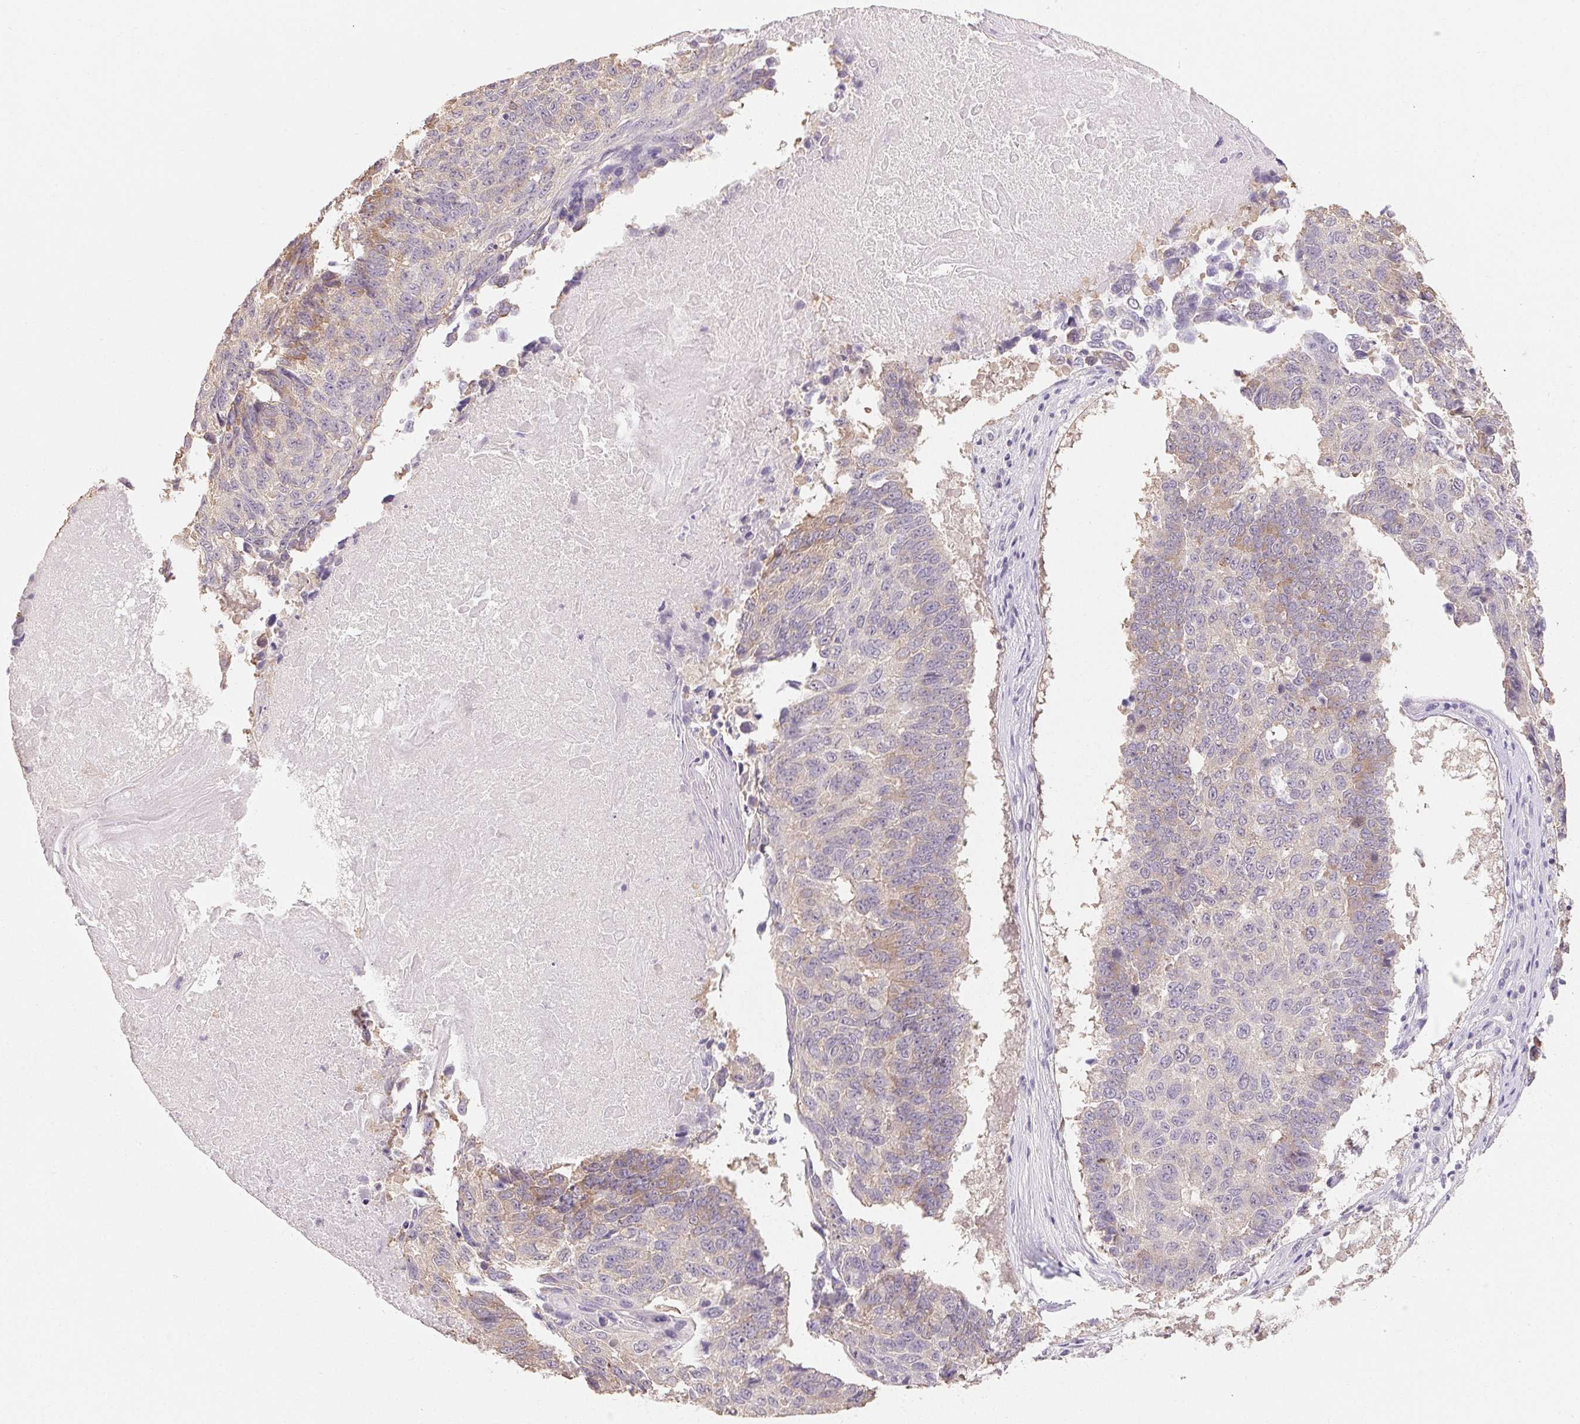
{"staining": {"intensity": "weak", "quantity": "25%-75%", "location": "cytoplasmic/membranous"}, "tissue": "lung cancer", "cell_type": "Tumor cells", "image_type": "cancer", "snomed": [{"axis": "morphology", "description": "Squamous cell carcinoma, NOS"}, {"axis": "topography", "description": "Lung"}], "caption": "Lung squamous cell carcinoma stained with immunohistochemistry demonstrates weak cytoplasmic/membranous positivity in about 25%-75% of tumor cells. Ihc stains the protein of interest in brown and the nuclei are stained blue.", "gene": "MAP7D2", "patient": {"sex": "male", "age": 73}}